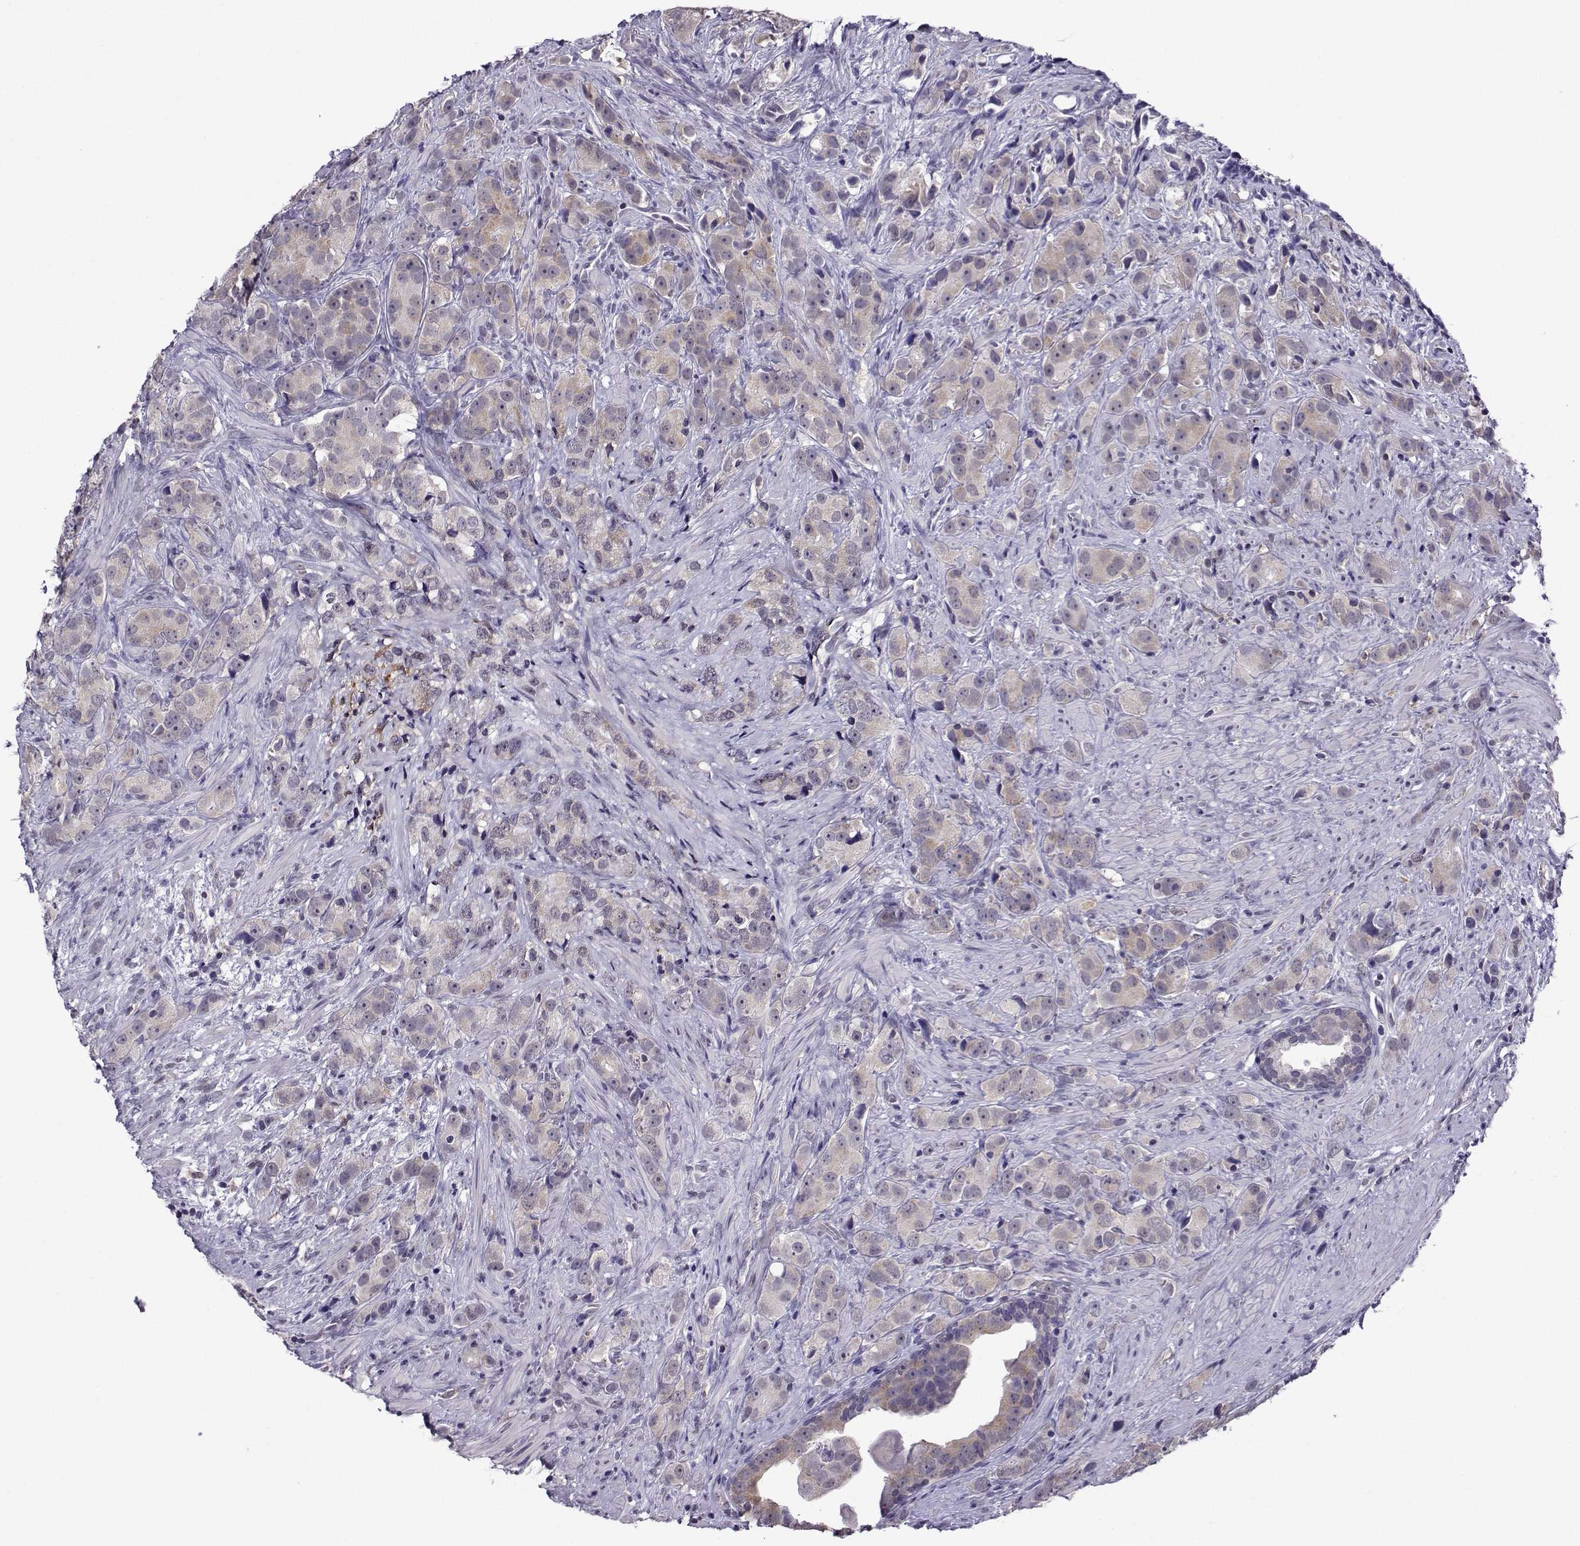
{"staining": {"intensity": "weak", "quantity": ">75%", "location": "cytoplasmic/membranous"}, "tissue": "prostate cancer", "cell_type": "Tumor cells", "image_type": "cancer", "snomed": [{"axis": "morphology", "description": "Adenocarcinoma, High grade"}, {"axis": "topography", "description": "Prostate"}], "caption": "Human adenocarcinoma (high-grade) (prostate) stained for a protein (brown) demonstrates weak cytoplasmic/membranous positive staining in about >75% of tumor cells.", "gene": "DDX20", "patient": {"sex": "male", "age": 90}}